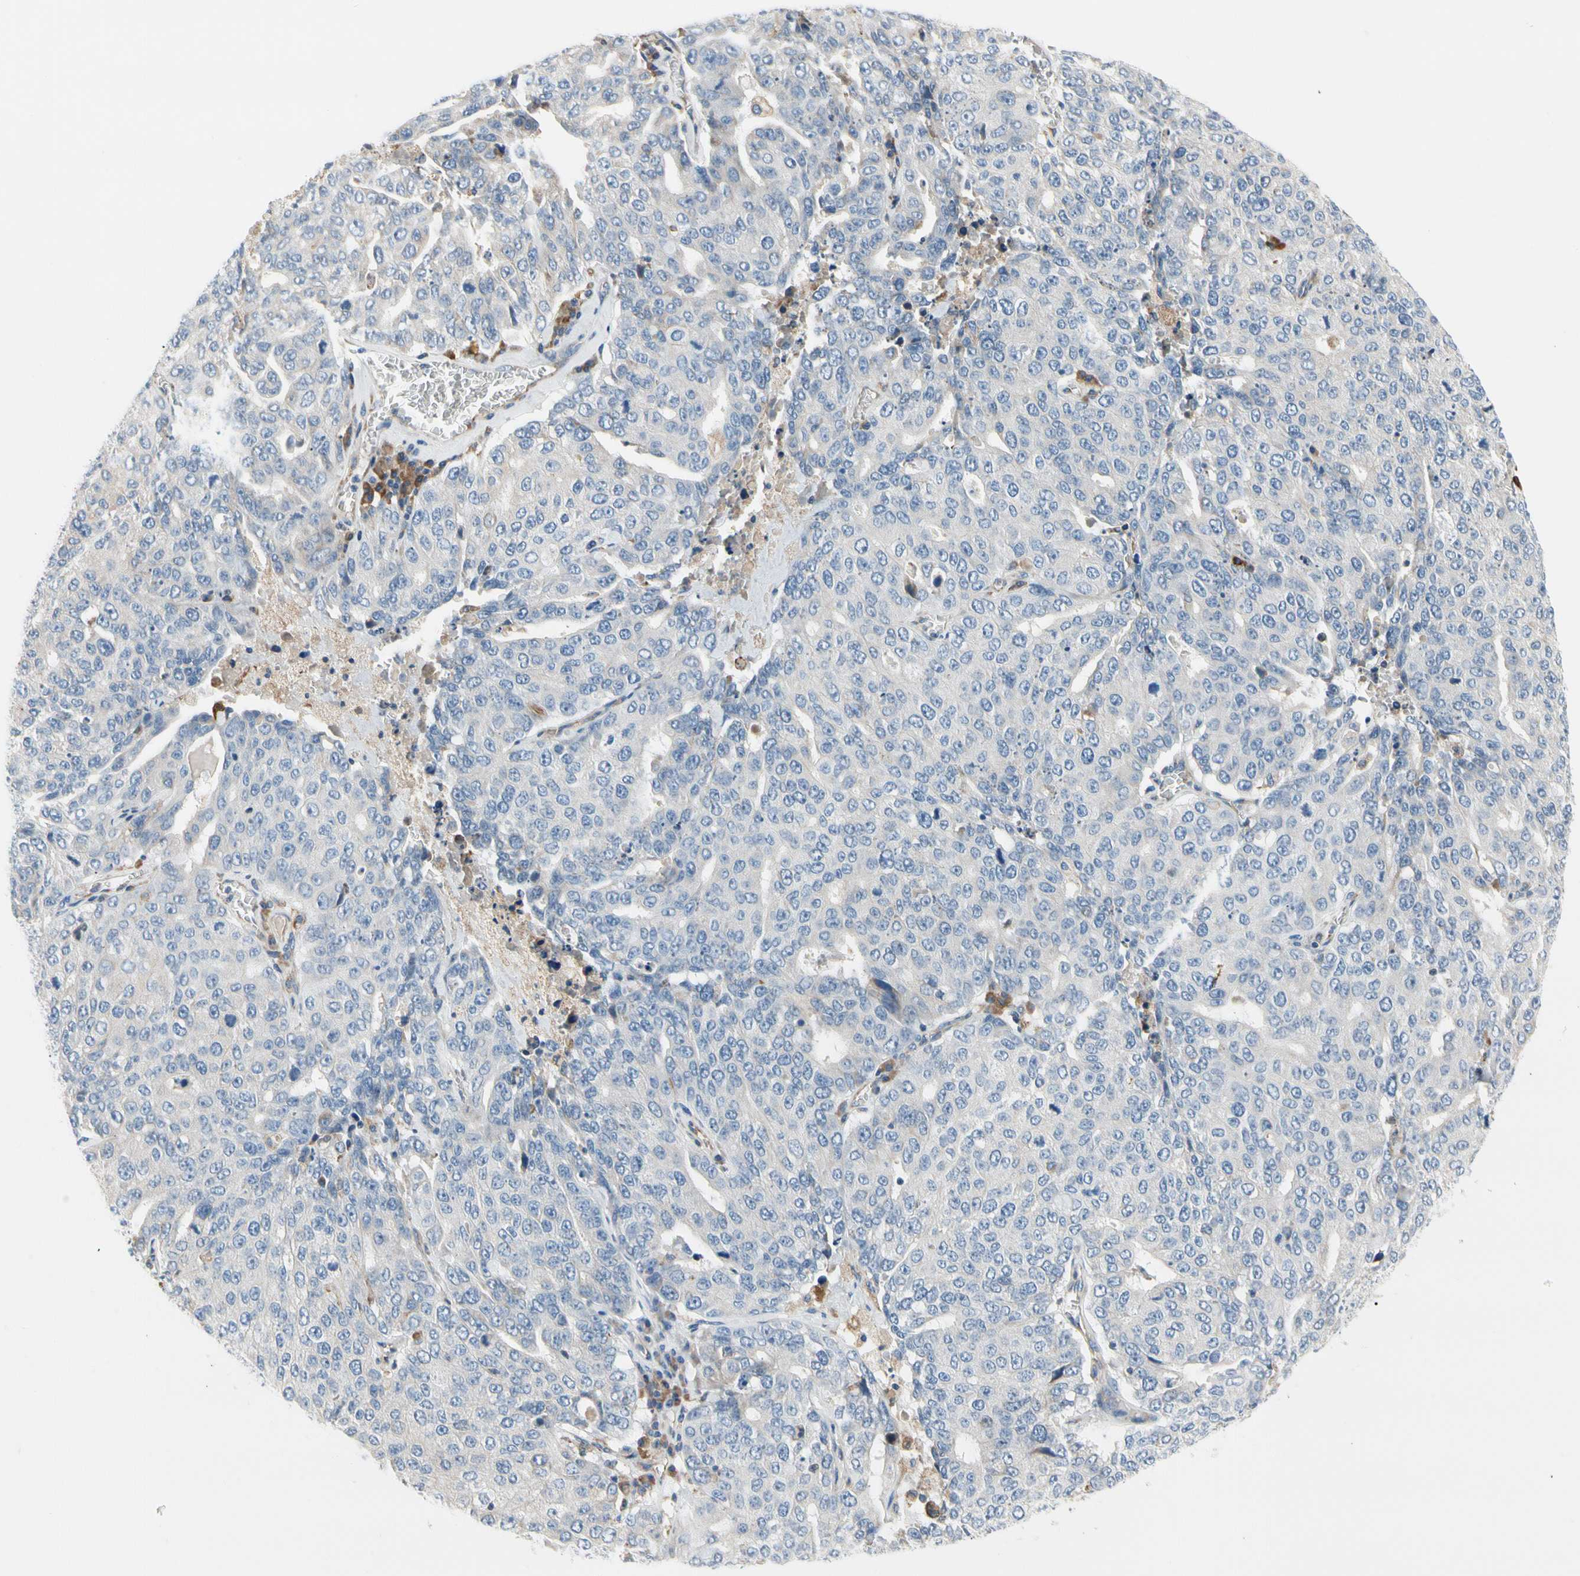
{"staining": {"intensity": "negative", "quantity": "none", "location": "none"}, "tissue": "ovarian cancer", "cell_type": "Tumor cells", "image_type": "cancer", "snomed": [{"axis": "morphology", "description": "Carcinoma, endometroid"}, {"axis": "topography", "description": "Ovary"}], "caption": "Photomicrograph shows no significant protein expression in tumor cells of ovarian endometroid carcinoma. (DAB IHC with hematoxylin counter stain).", "gene": "STXBP1", "patient": {"sex": "female", "age": 62}}